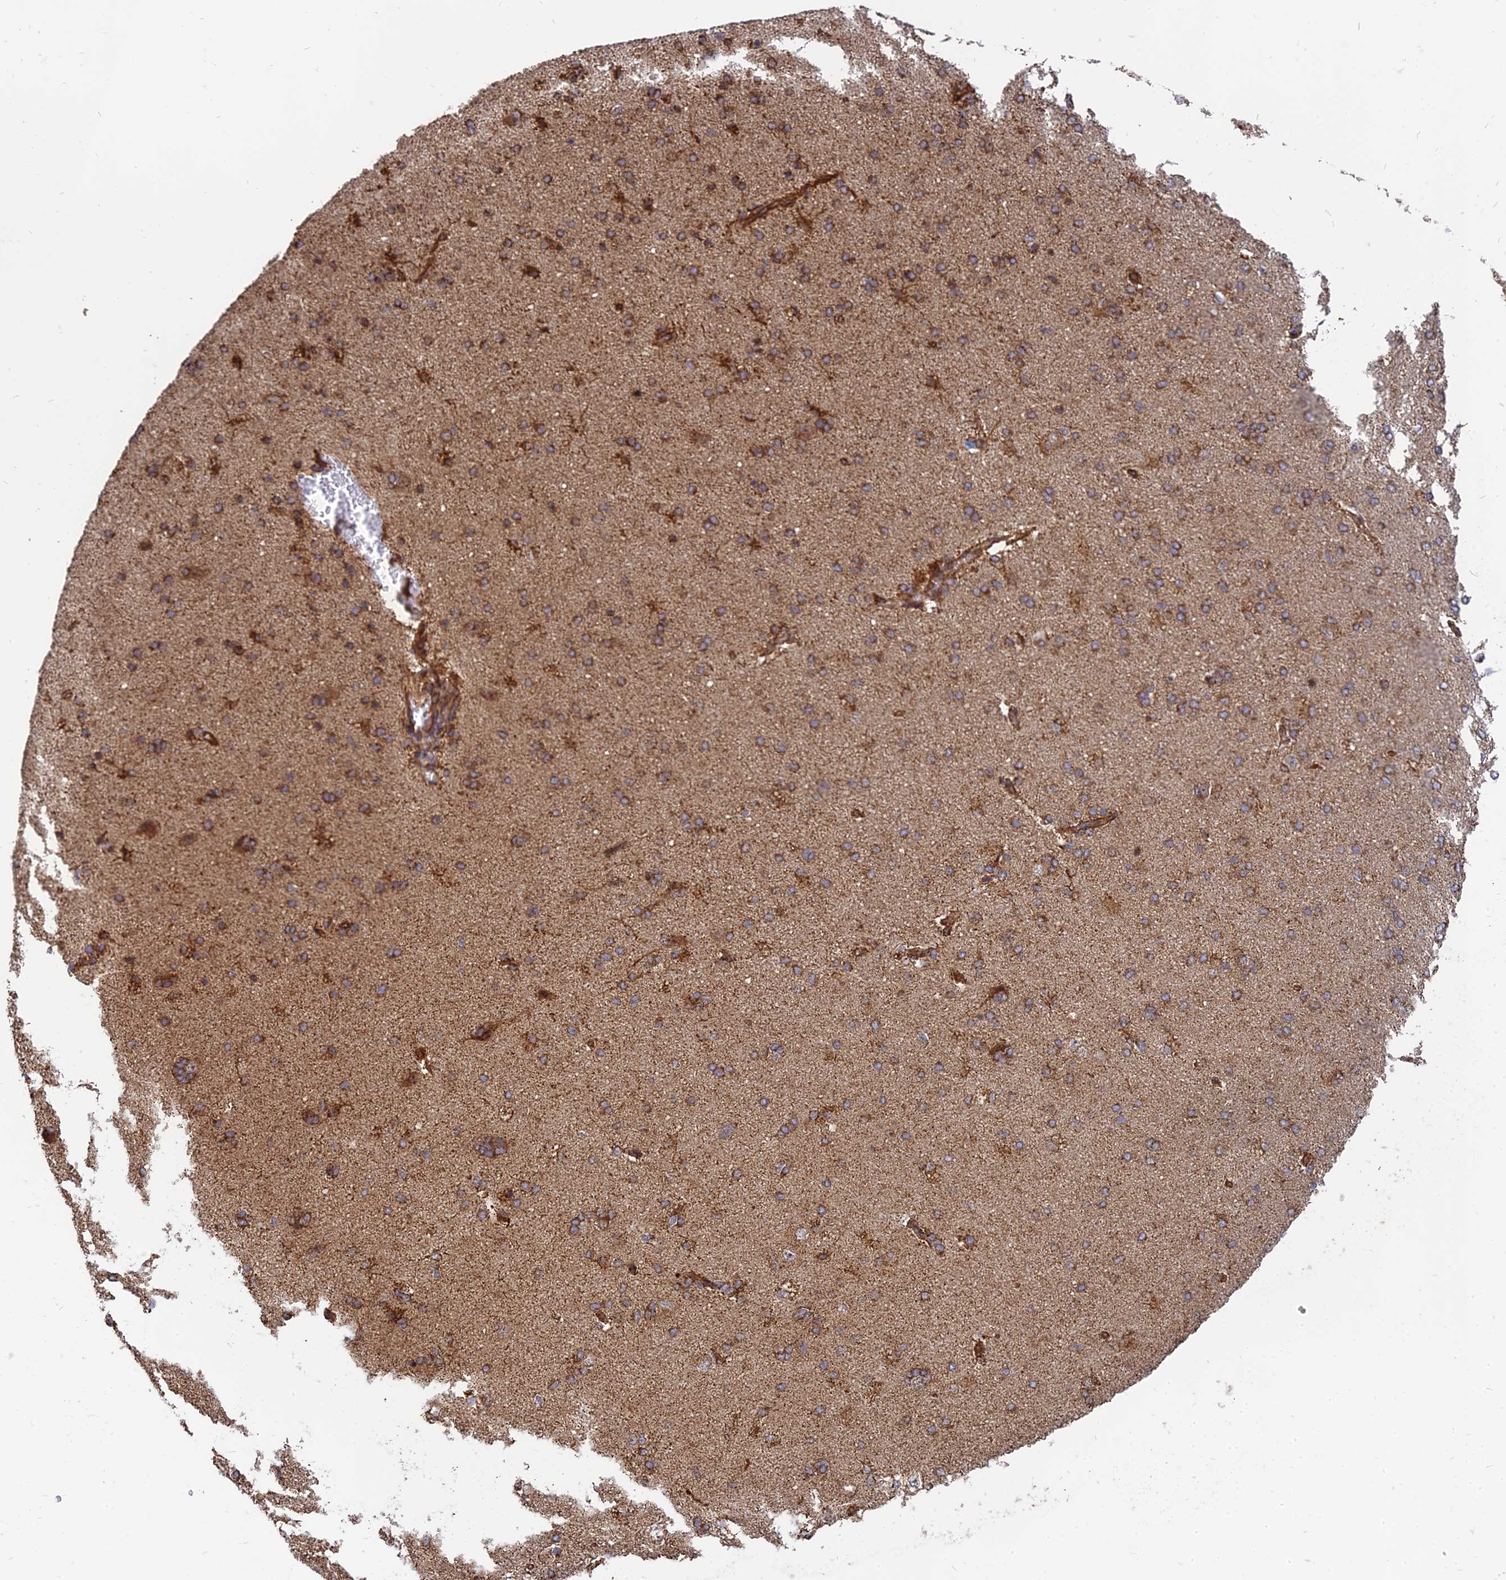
{"staining": {"intensity": "strong", "quantity": ">75%", "location": "cytoplasmic/membranous"}, "tissue": "cerebral cortex", "cell_type": "Endothelial cells", "image_type": "normal", "snomed": [{"axis": "morphology", "description": "Normal tissue, NOS"}, {"axis": "topography", "description": "Cerebral cortex"}], "caption": "IHC (DAB (3,3'-diaminobenzidine)) staining of benign human cerebral cortex demonstrates strong cytoplasmic/membranous protein positivity in approximately >75% of endothelial cells.", "gene": "DSTYK", "patient": {"sex": "male", "age": 62}}